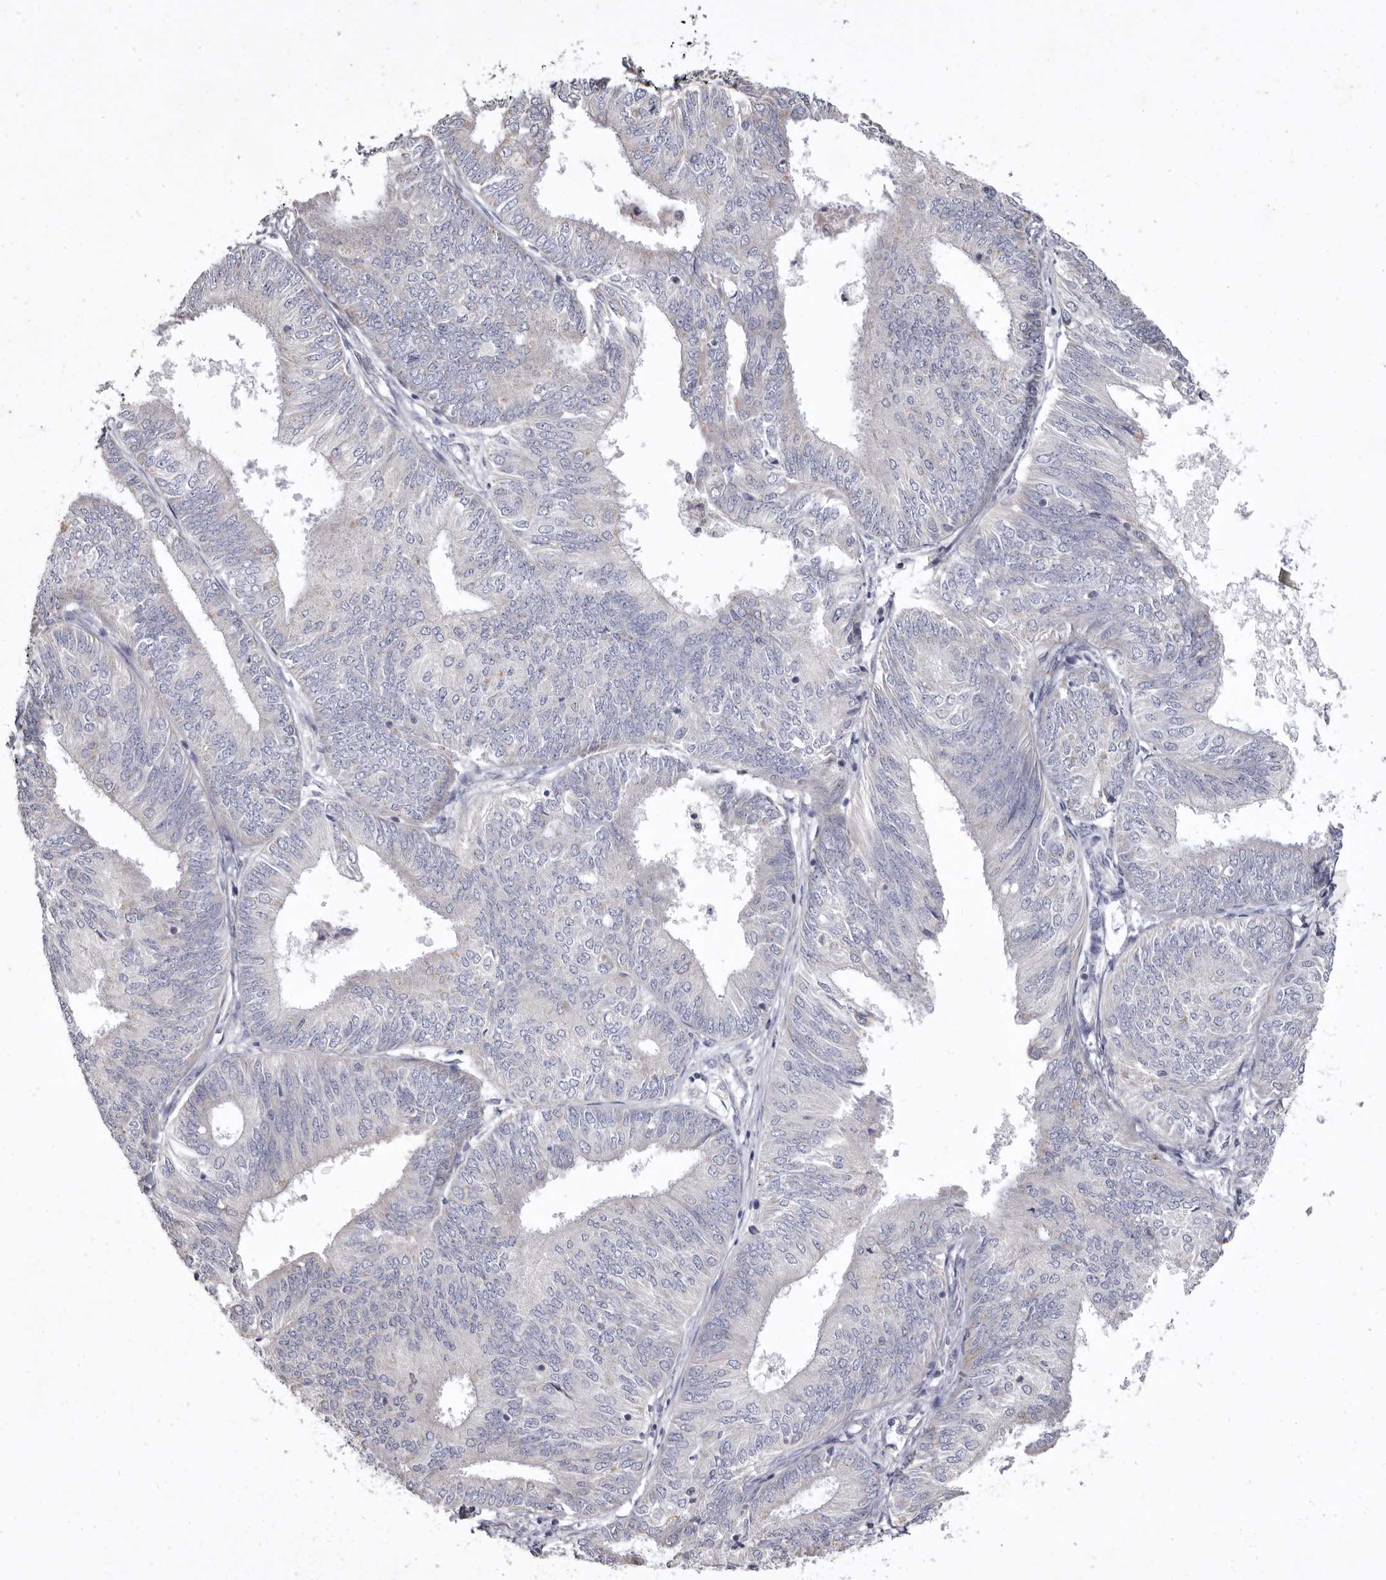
{"staining": {"intensity": "negative", "quantity": "none", "location": "none"}, "tissue": "endometrial cancer", "cell_type": "Tumor cells", "image_type": "cancer", "snomed": [{"axis": "morphology", "description": "Adenocarcinoma, NOS"}, {"axis": "topography", "description": "Endometrium"}], "caption": "Immunohistochemistry (IHC) image of endometrial cancer stained for a protein (brown), which shows no positivity in tumor cells. (DAB (3,3'-diaminobenzidine) immunohistochemistry (IHC) visualized using brightfield microscopy, high magnification).", "gene": "CYP2E1", "patient": {"sex": "female", "age": 58}}